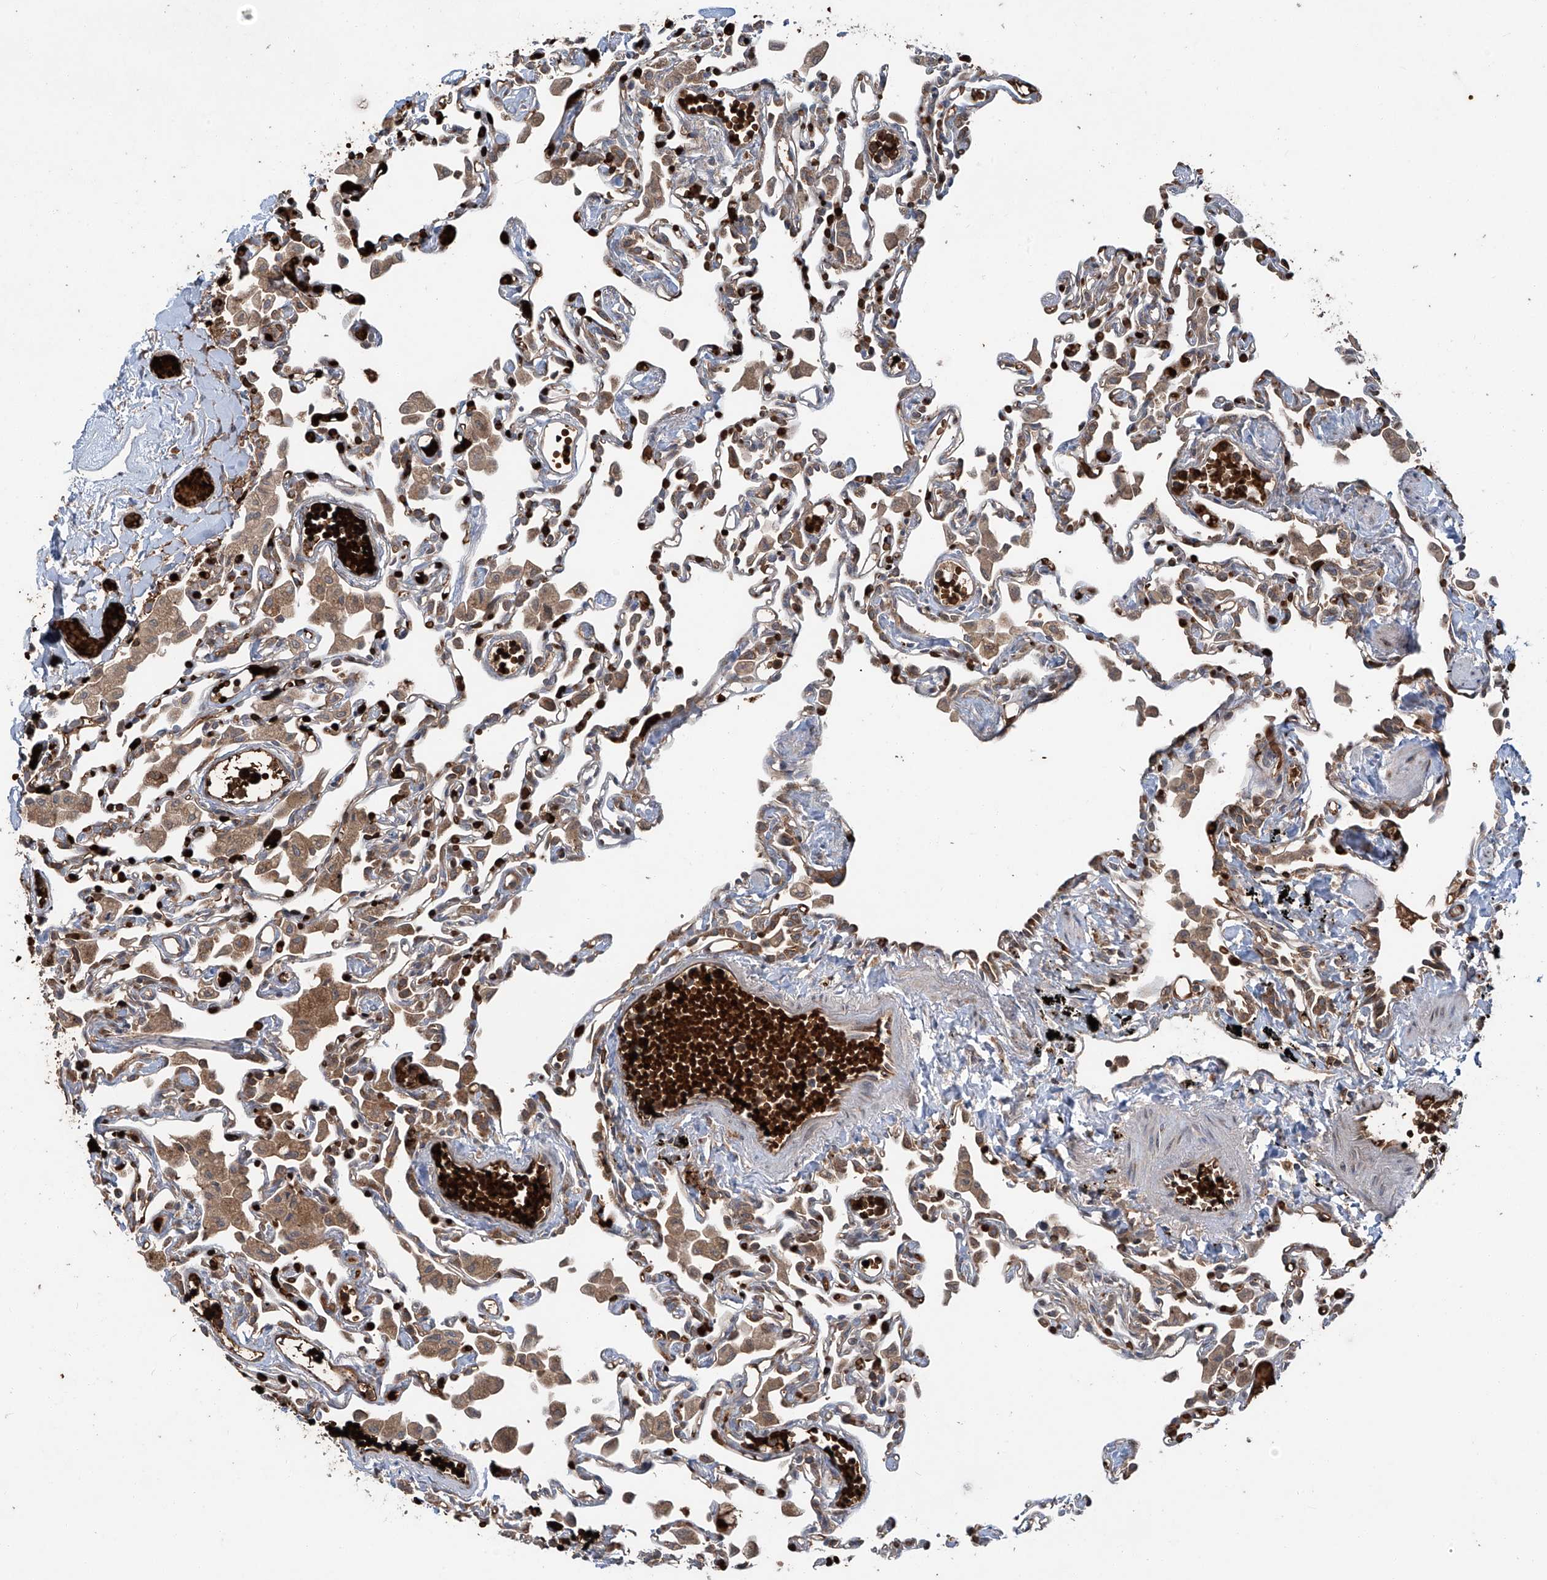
{"staining": {"intensity": "strong", "quantity": "<25%", "location": "cytoplasmic/membranous"}, "tissue": "lung", "cell_type": "Alveolar cells", "image_type": "normal", "snomed": [{"axis": "morphology", "description": "Normal tissue, NOS"}, {"axis": "topography", "description": "Bronchus"}, {"axis": "topography", "description": "Lung"}], "caption": "High-magnification brightfield microscopy of unremarkable lung stained with DAB (brown) and counterstained with hematoxylin (blue). alveolar cells exhibit strong cytoplasmic/membranous staining is identified in about<25% of cells.", "gene": "ZDHHC9", "patient": {"sex": "female", "age": 49}}